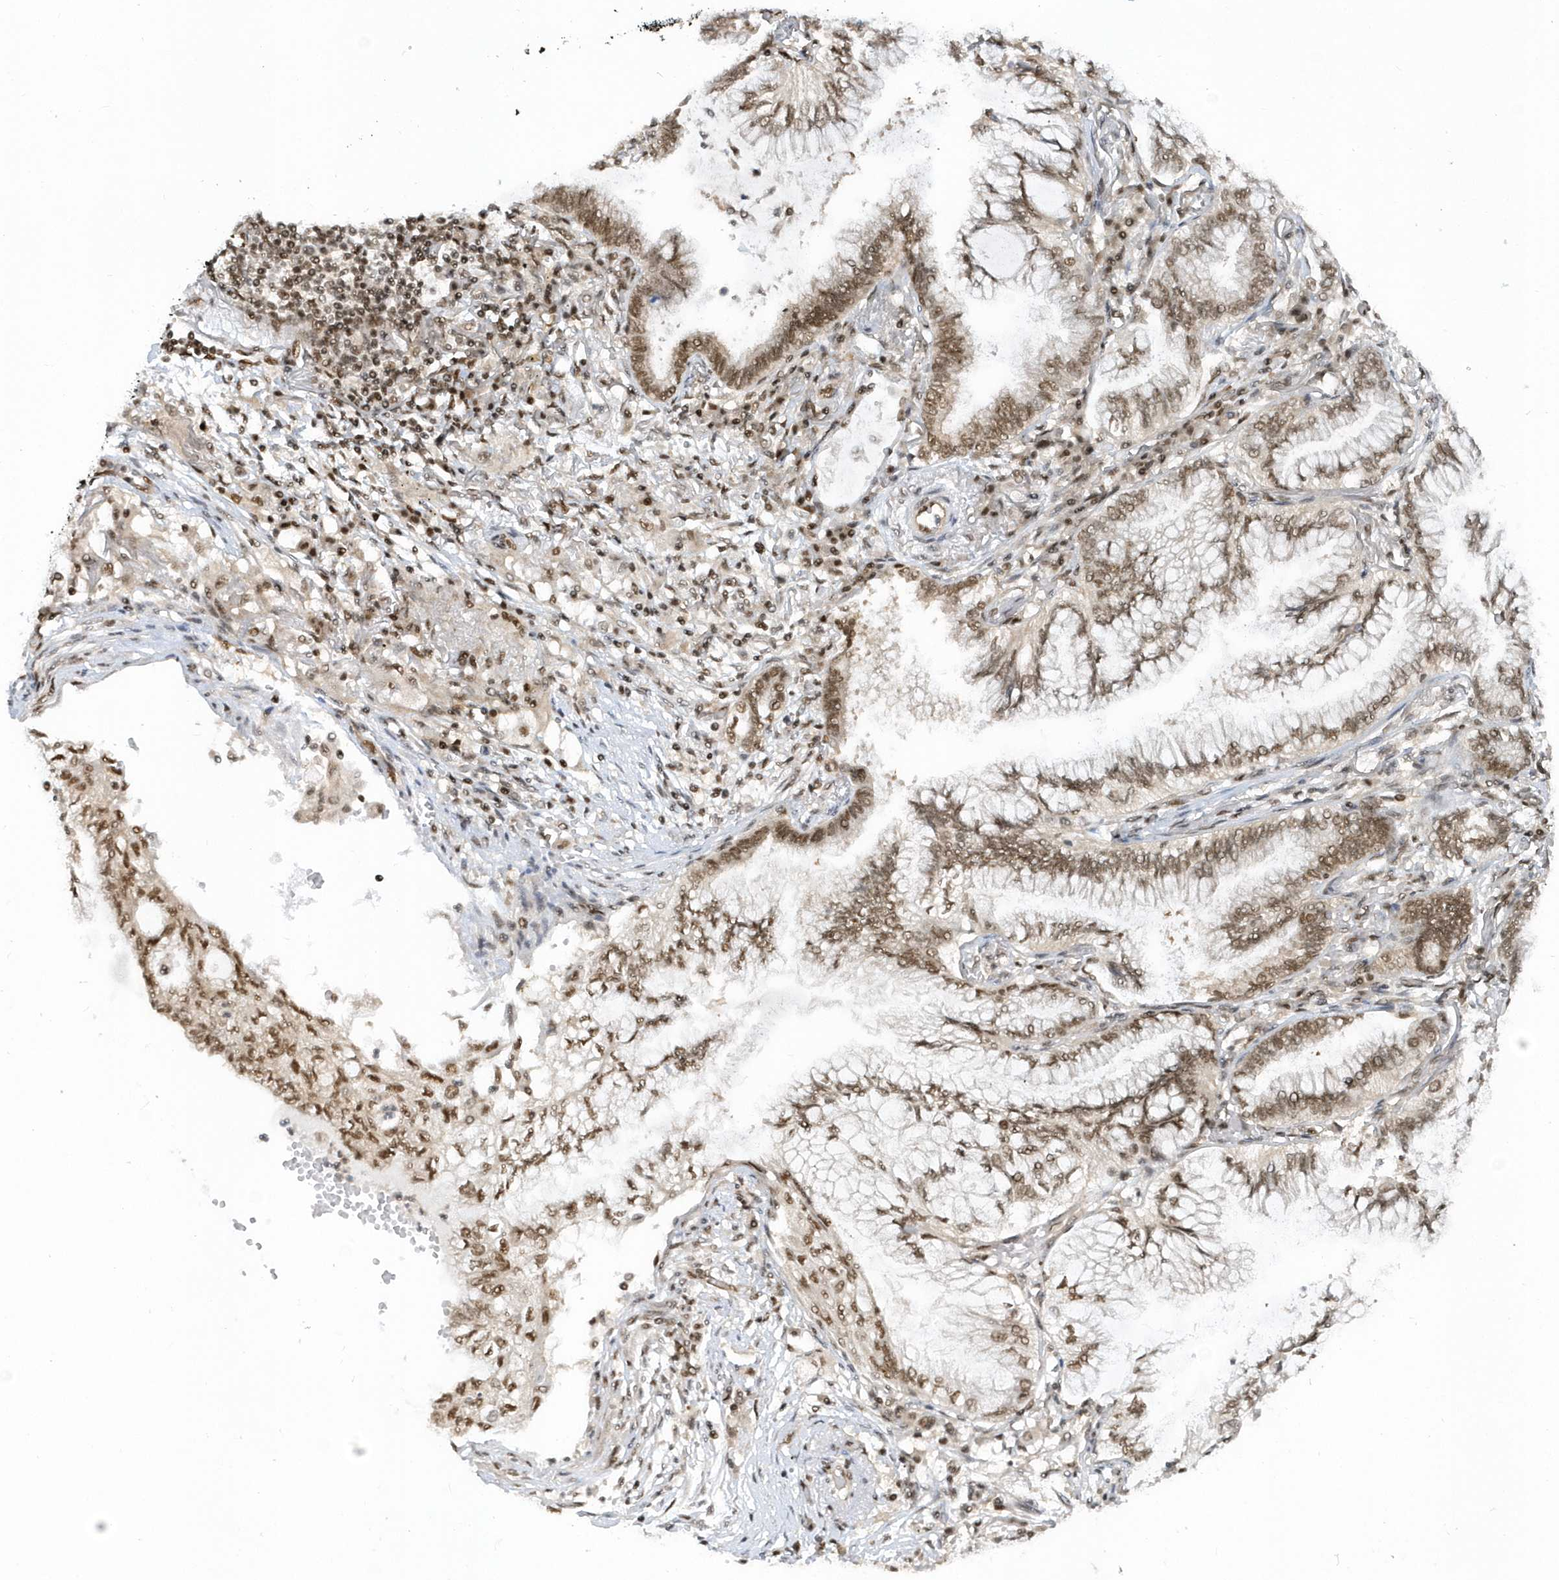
{"staining": {"intensity": "moderate", "quantity": ">75%", "location": "nuclear"}, "tissue": "lung cancer", "cell_type": "Tumor cells", "image_type": "cancer", "snomed": [{"axis": "morphology", "description": "Adenocarcinoma, NOS"}, {"axis": "topography", "description": "Lung"}], "caption": "Protein expression analysis of human lung cancer reveals moderate nuclear staining in about >75% of tumor cells. (IHC, brightfield microscopy, high magnification).", "gene": "SEPHS1", "patient": {"sex": "female", "age": 70}}